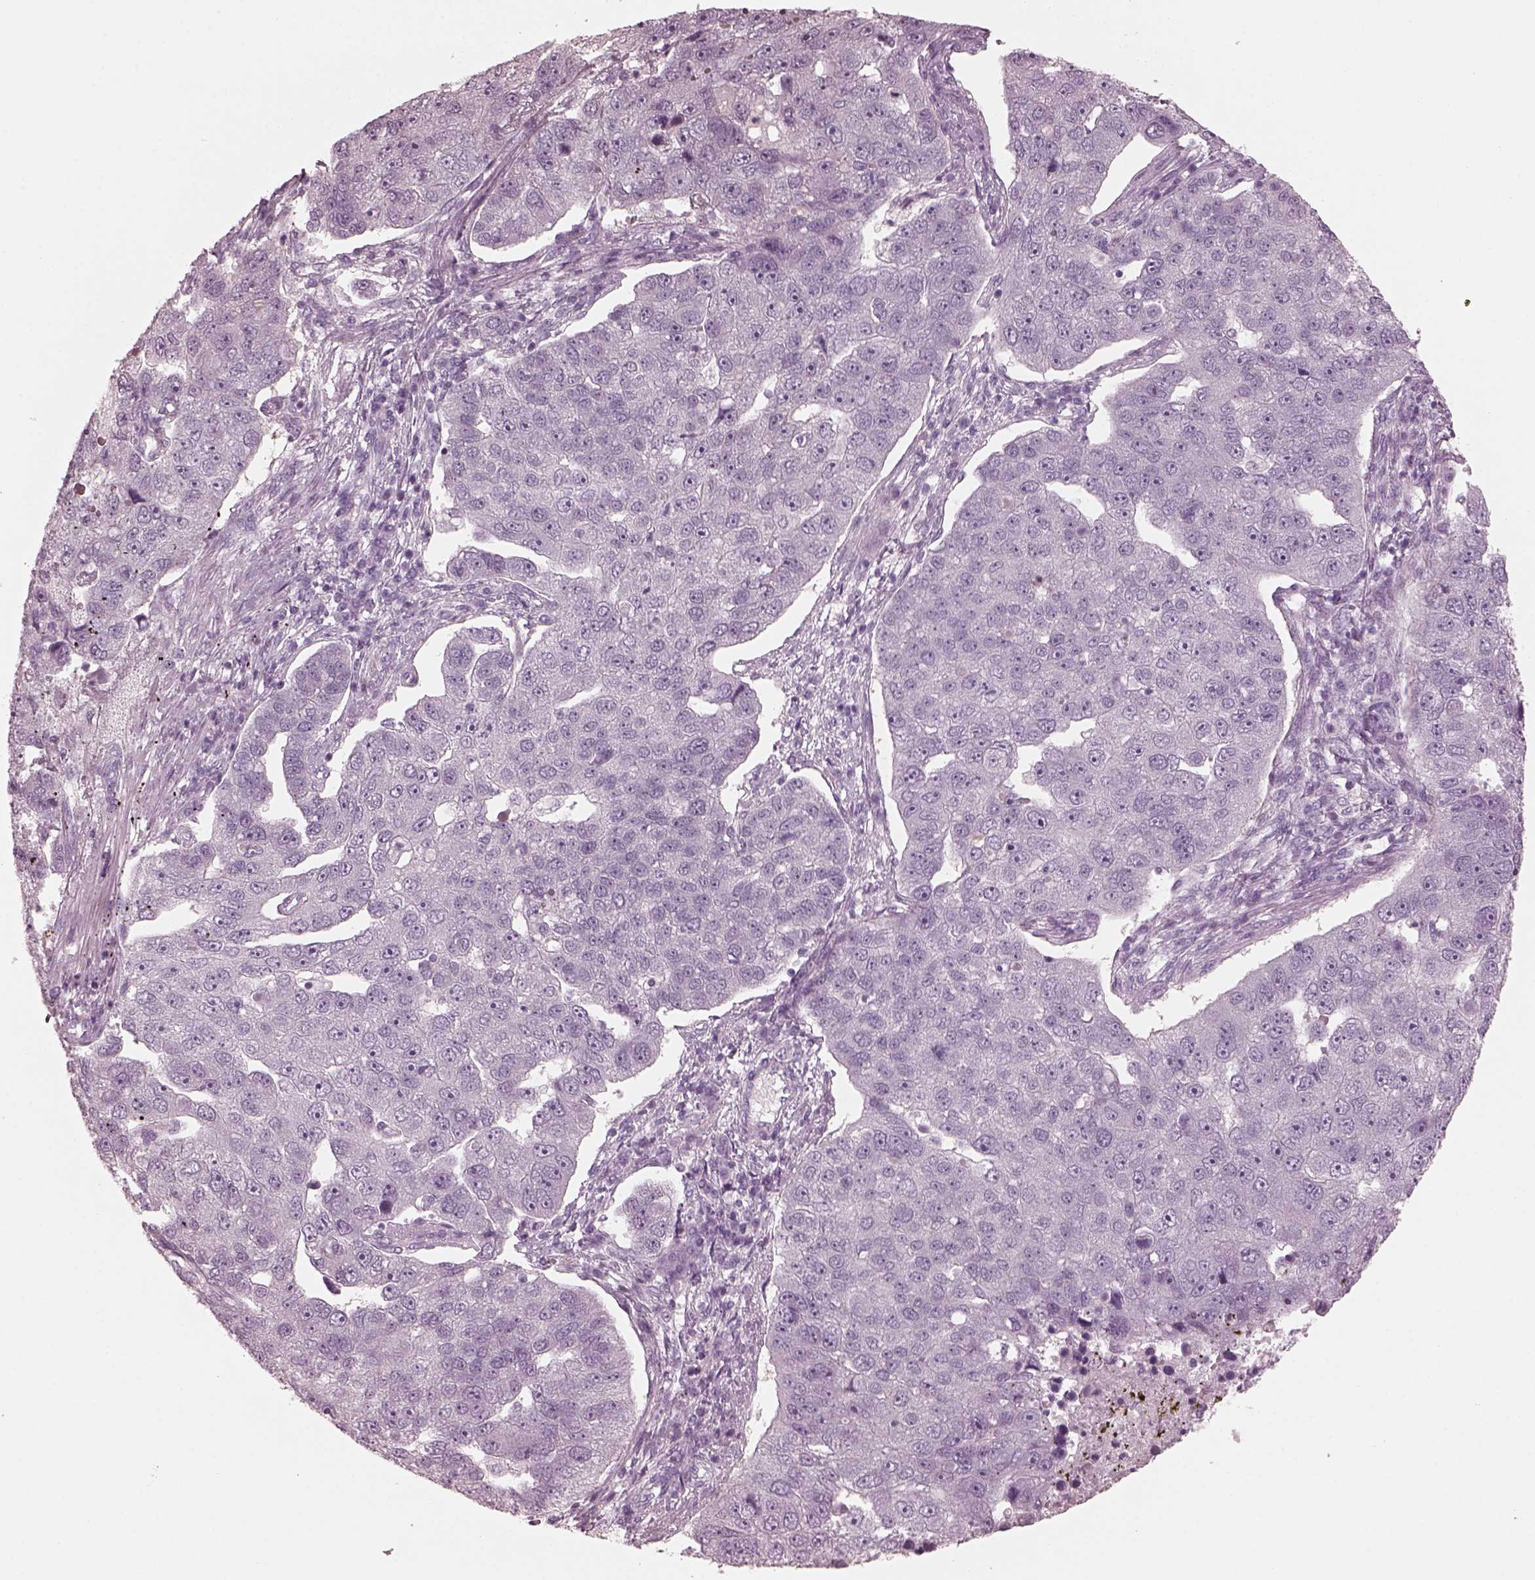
{"staining": {"intensity": "negative", "quantity": "none", "location": "none"}, "tissue": "pancreatic cancer", "cell_type": "Tumor cells", "image_type": "cancer", "snomed": [{"axis": "morphology", "description": "Adenocarcinoma, NOS"}, {"axis": "topography", "description": "Pancreas"}], "caption": "A high-resolution histopathology image shows immunohistochemistry staining of pancreatic adenocarcinoma, which shows no significant staining in tumor cells. (DAB (3,3'-diaminobenzidine) immunohistochemistry, high magnification).", "gene": "C2orf81", "patient": {"sex": "female", "age": 61}}